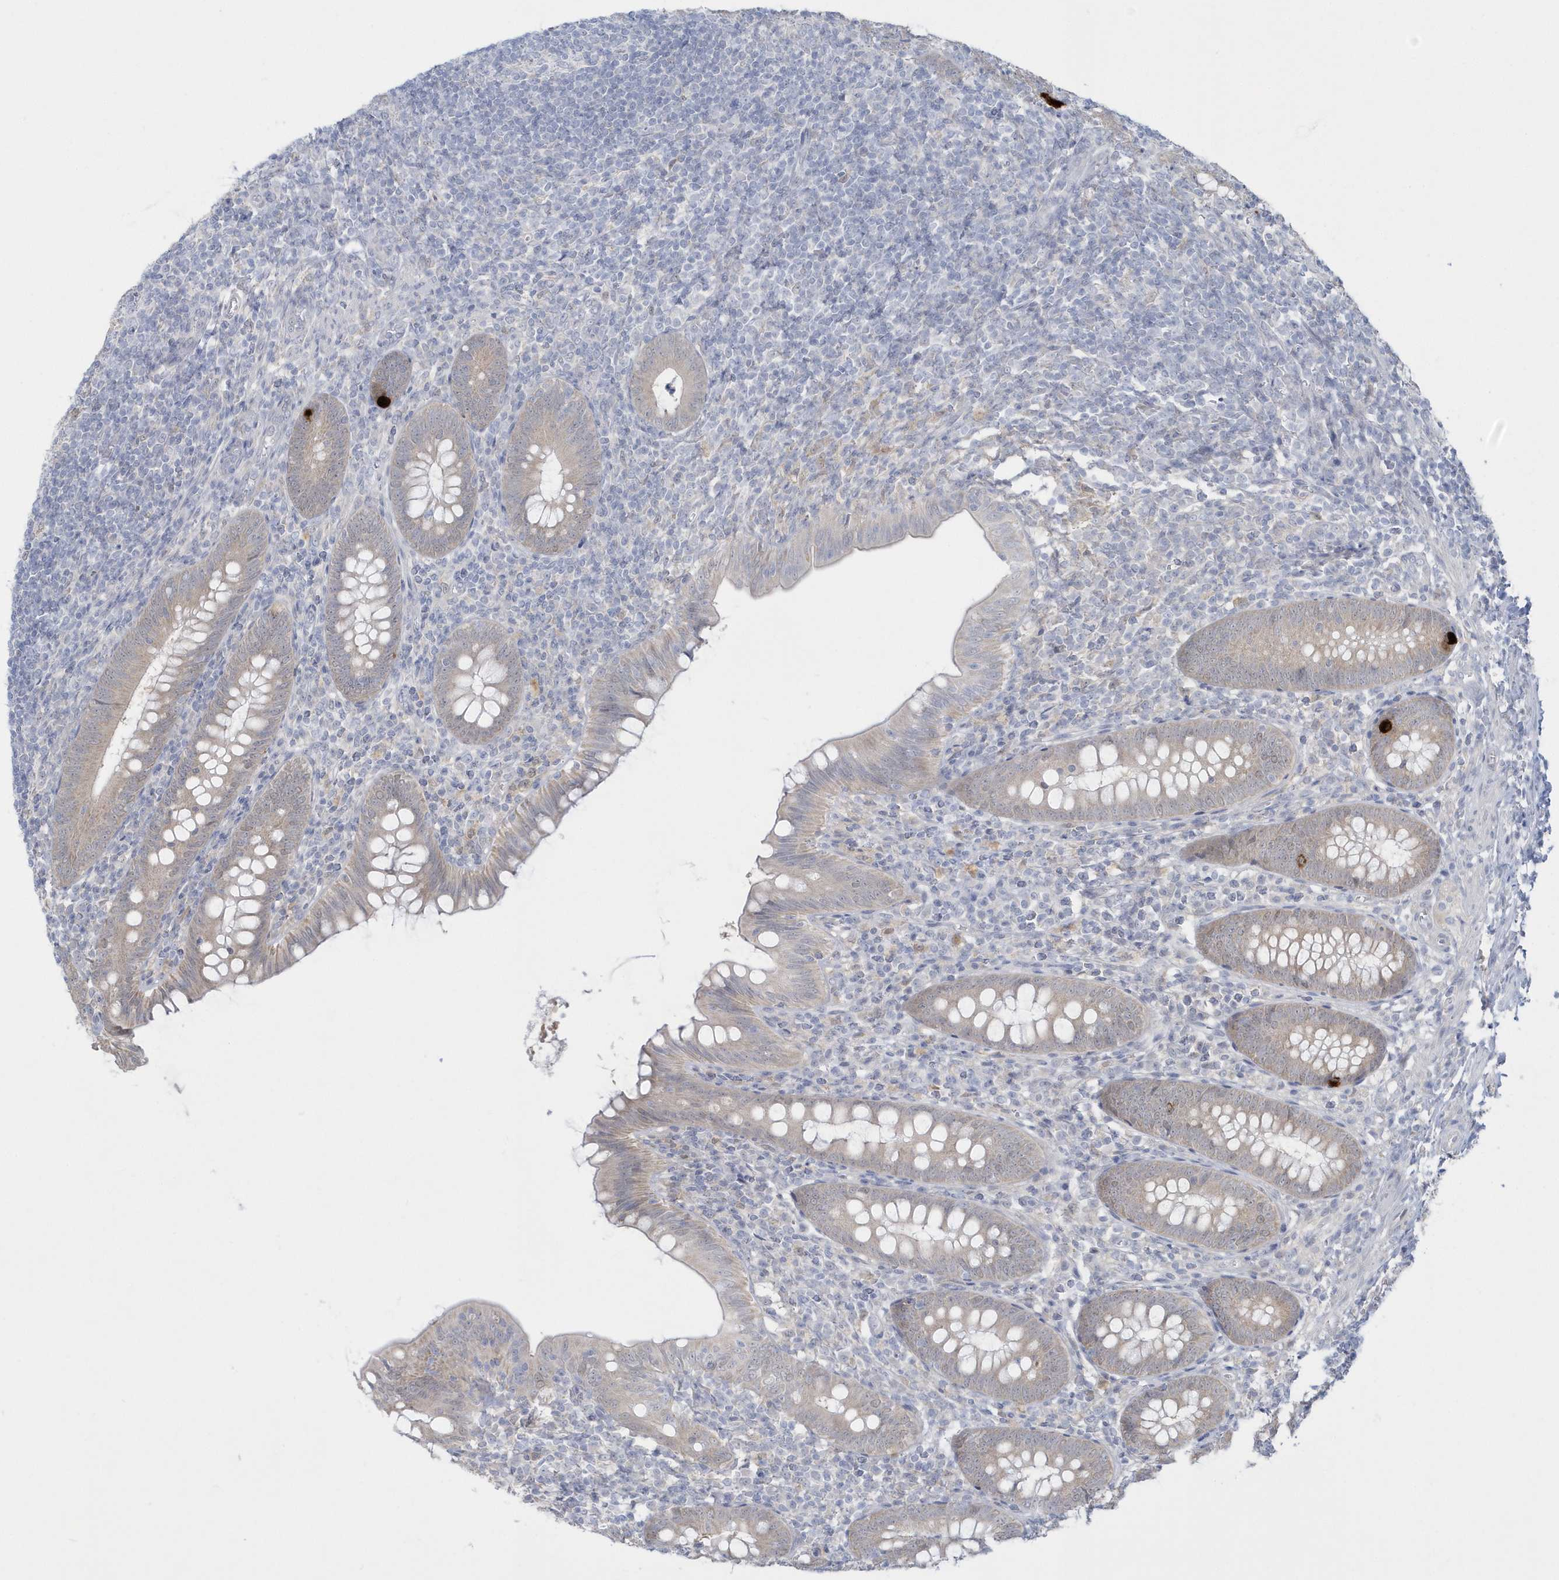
{"staining": {"intensity": "strong", "quantity": "<25%", "location": "cytoplasmic/membranous"}, "tissue": "appendix", "cell_type": "Glandular cells", "image_type": "normal", "snomed": [{"axis": "morphology", "description": "Normal tissue, NOS"}, {"axis": "topography", "description": "Appendix"}], "caption": "Brown immunohistochemical staining in unremarkable human appendix reveals strong cytoplasmic/membranous expression in approximately <25% of glandular cells. (brown staining indicates protein expression, while blue staining denotes nuclei).", "gene": "PCBD1", "patient": {"sex": "male", "age": 14}}